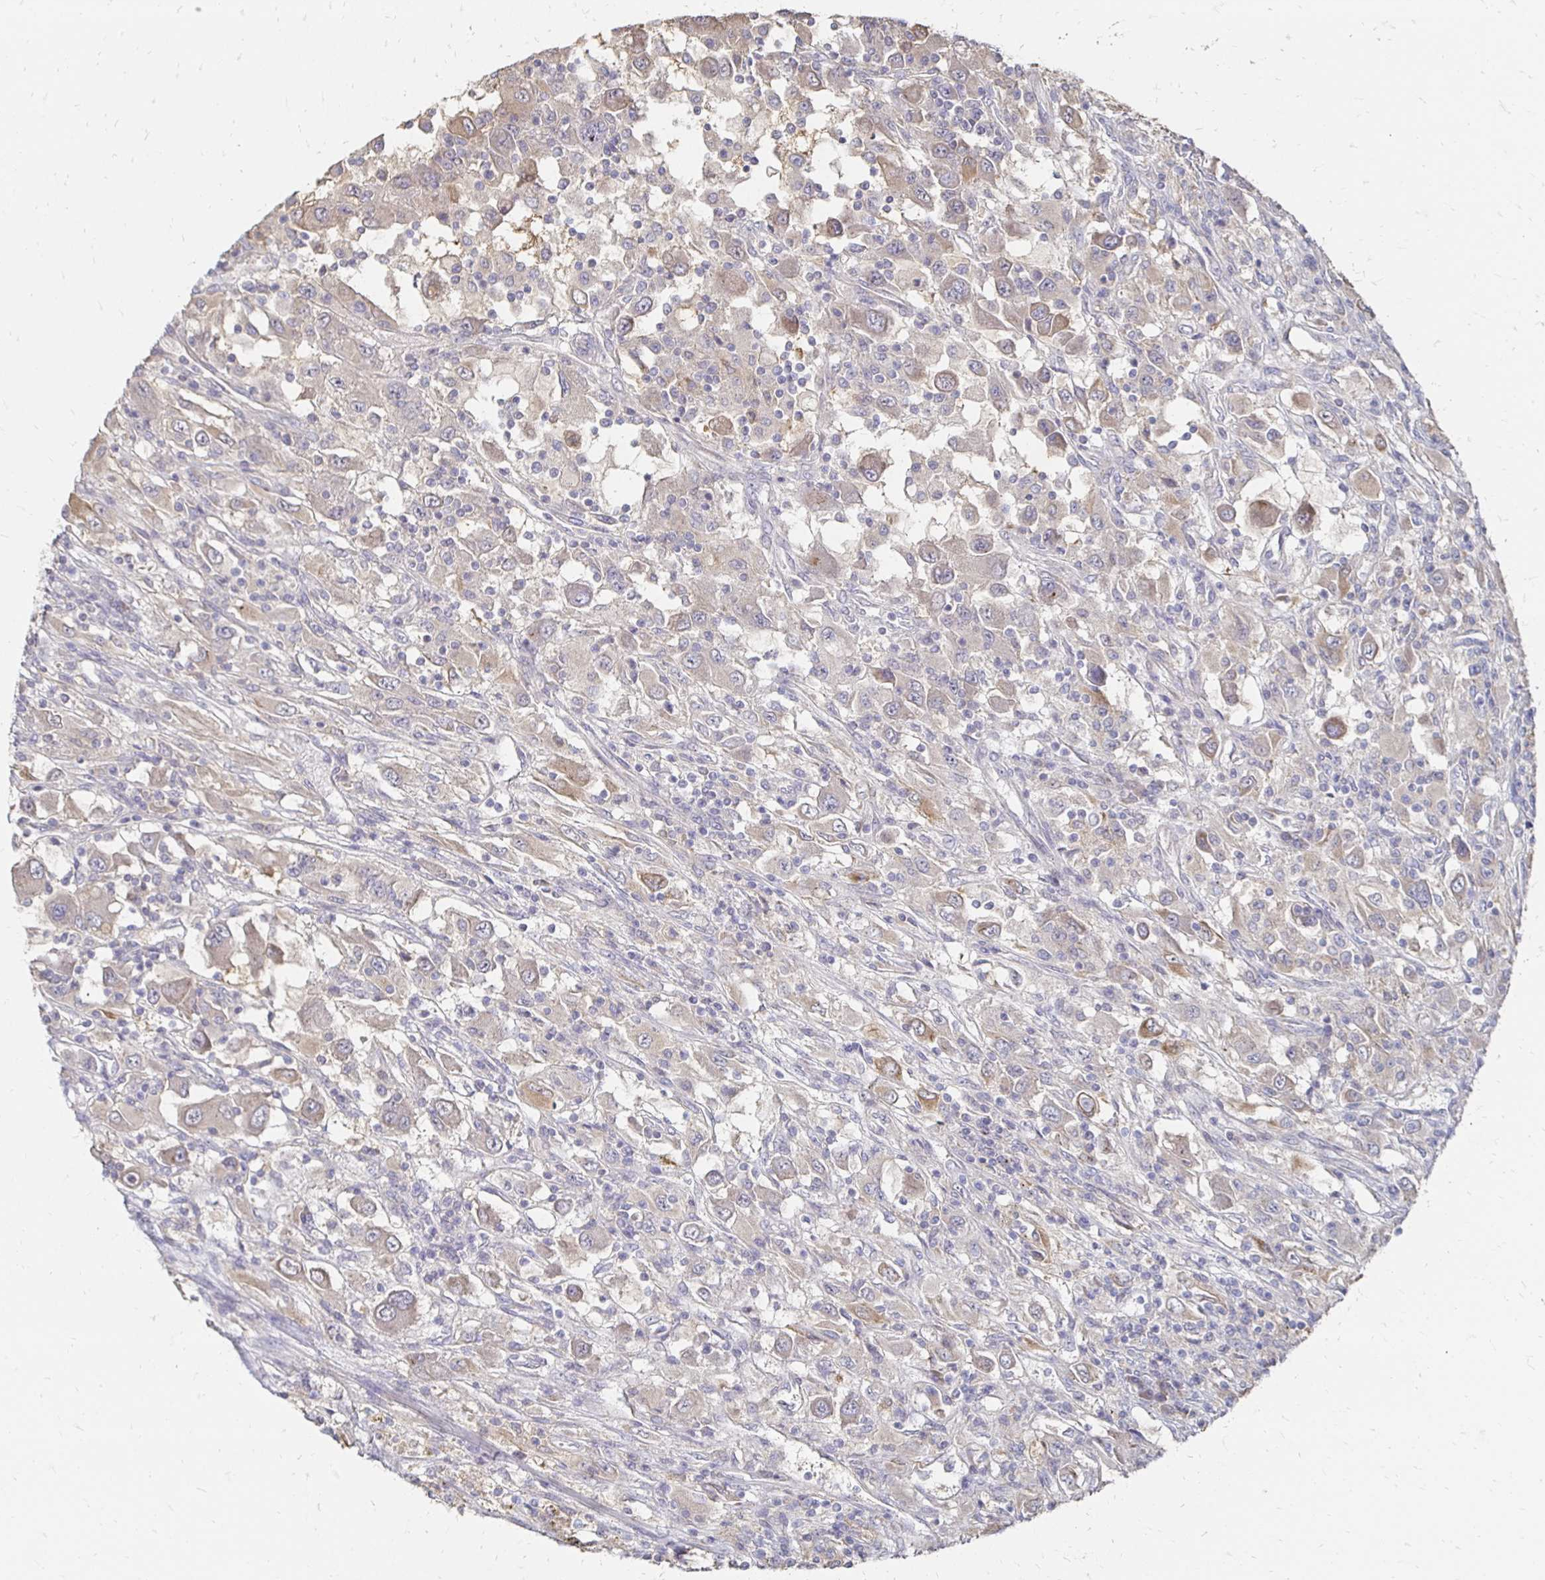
{"staining": {"intensity": "weak", "quantity": ">75%", "location": "cytoplasmic/membranous"}, "tissue": "renal cancer", "cell_type": "Tumor cells", "image_type": "cancer", "snomed": [{"axis": "morphology", "description": "Adenocarcinoma, NOS"}, {"axis": "topography", "description": "Kidney"}], "caption": "This image exhibits renal cancer stained with immunohistochemistry to label a protein in brown. The cytoplasmic/membranous of tumor cells show weak positivity for the protein. Nuclei are counter-stained blue.", "gene": "ZNF727", "patient": {"sex": "female", "age": 67}}